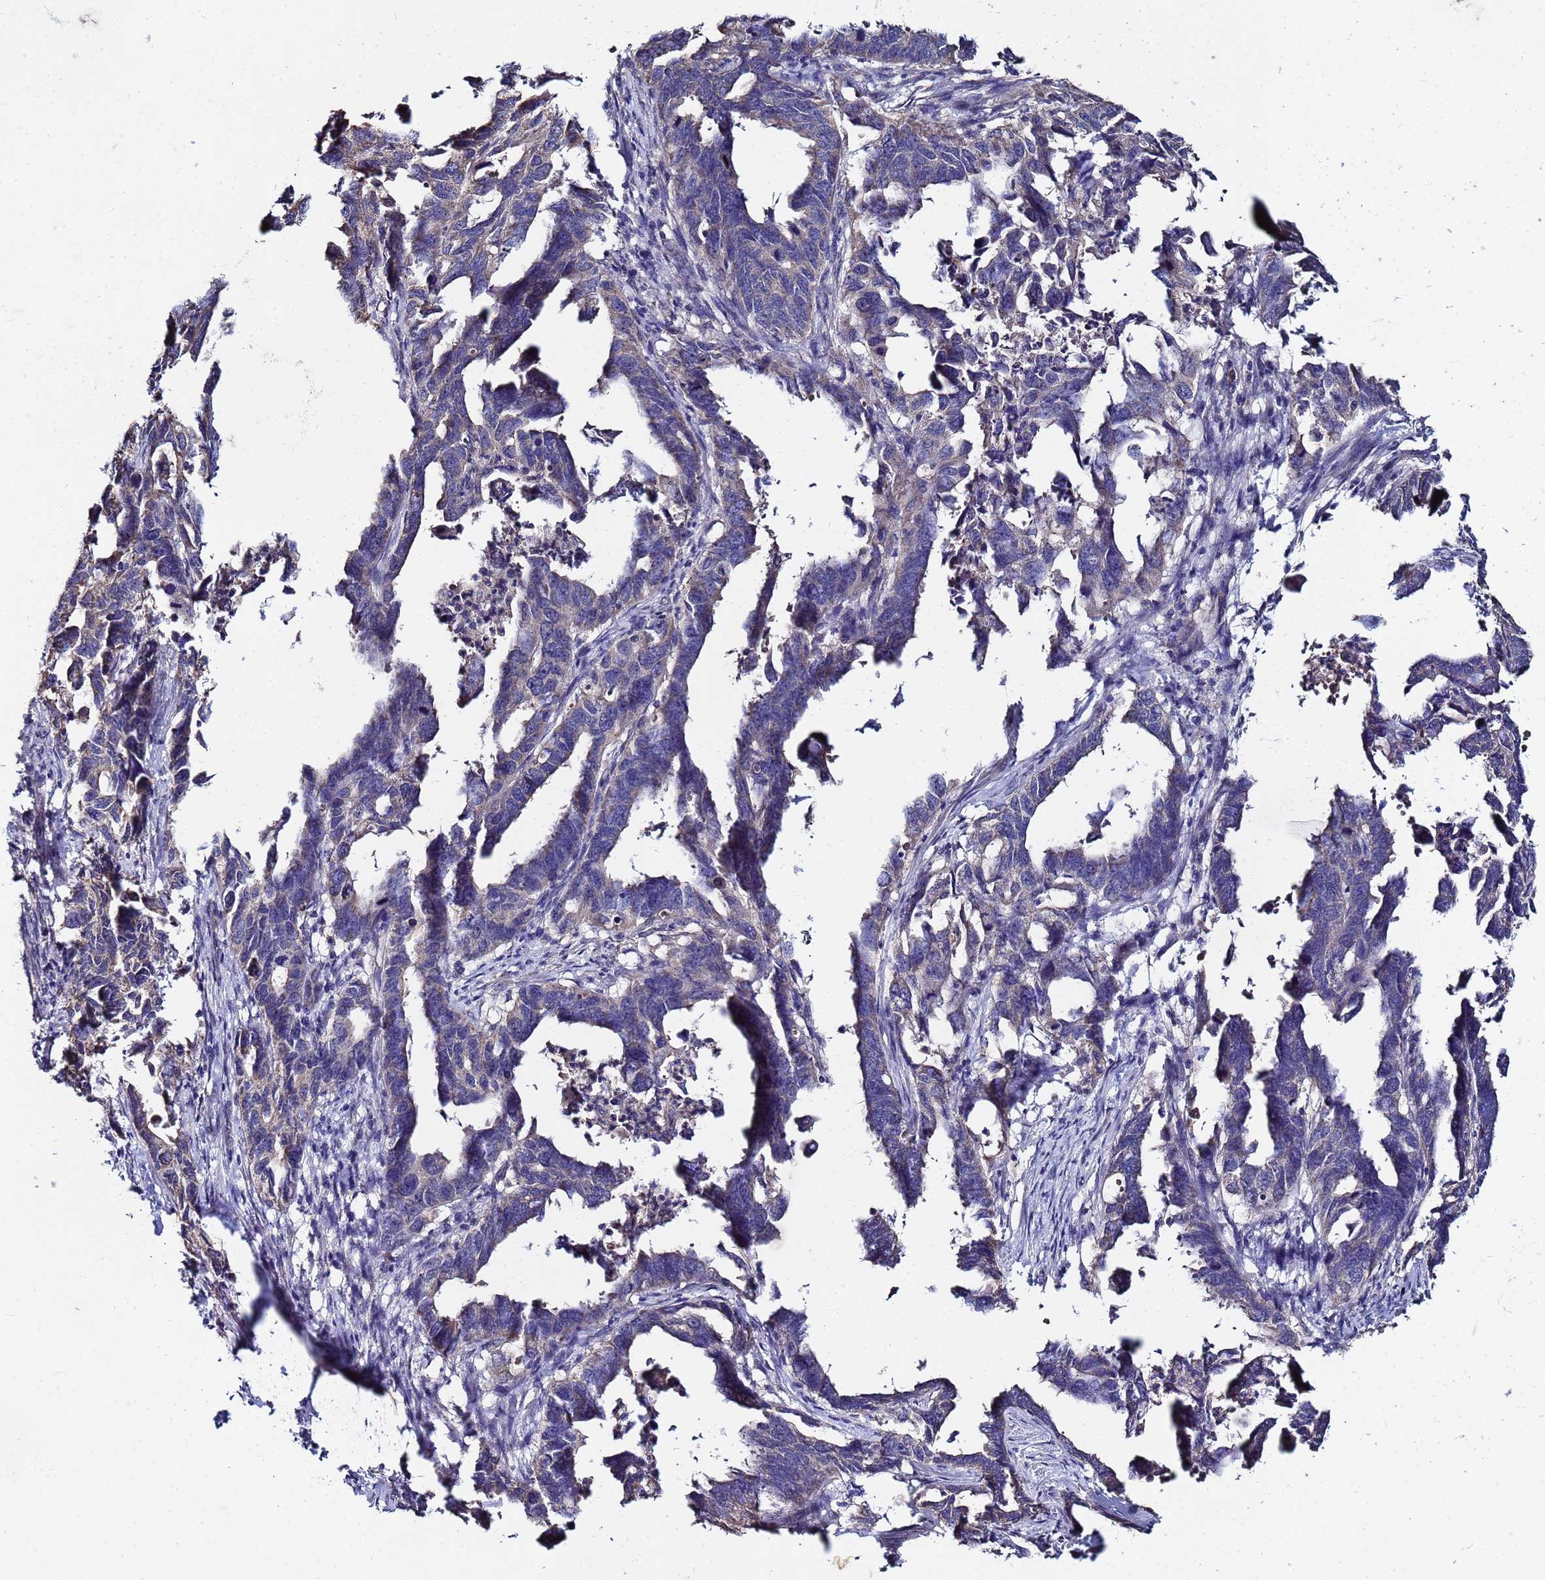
{"staining": {"intensity": "weak", "quantity": "25%-75%", "location": "cytoplasmic/membranous"}, "tissue": "endometrial cancer", "cell_type": "Tumor cells", "image_type": "cancer", "snomed": [{"axis": "morphology", "description": "Adenocarcinoma, NOS"}, {"axis": "topography", "description": "Endometrium"}], "caption": "Protein analysis of endometrial cancer tissue reveals weak cytoplasmic/membranous expression in approximately 25%-75% of tumor cells.", "gene": "C5orf34", "patient": {"sex": "female", "age": 65}}